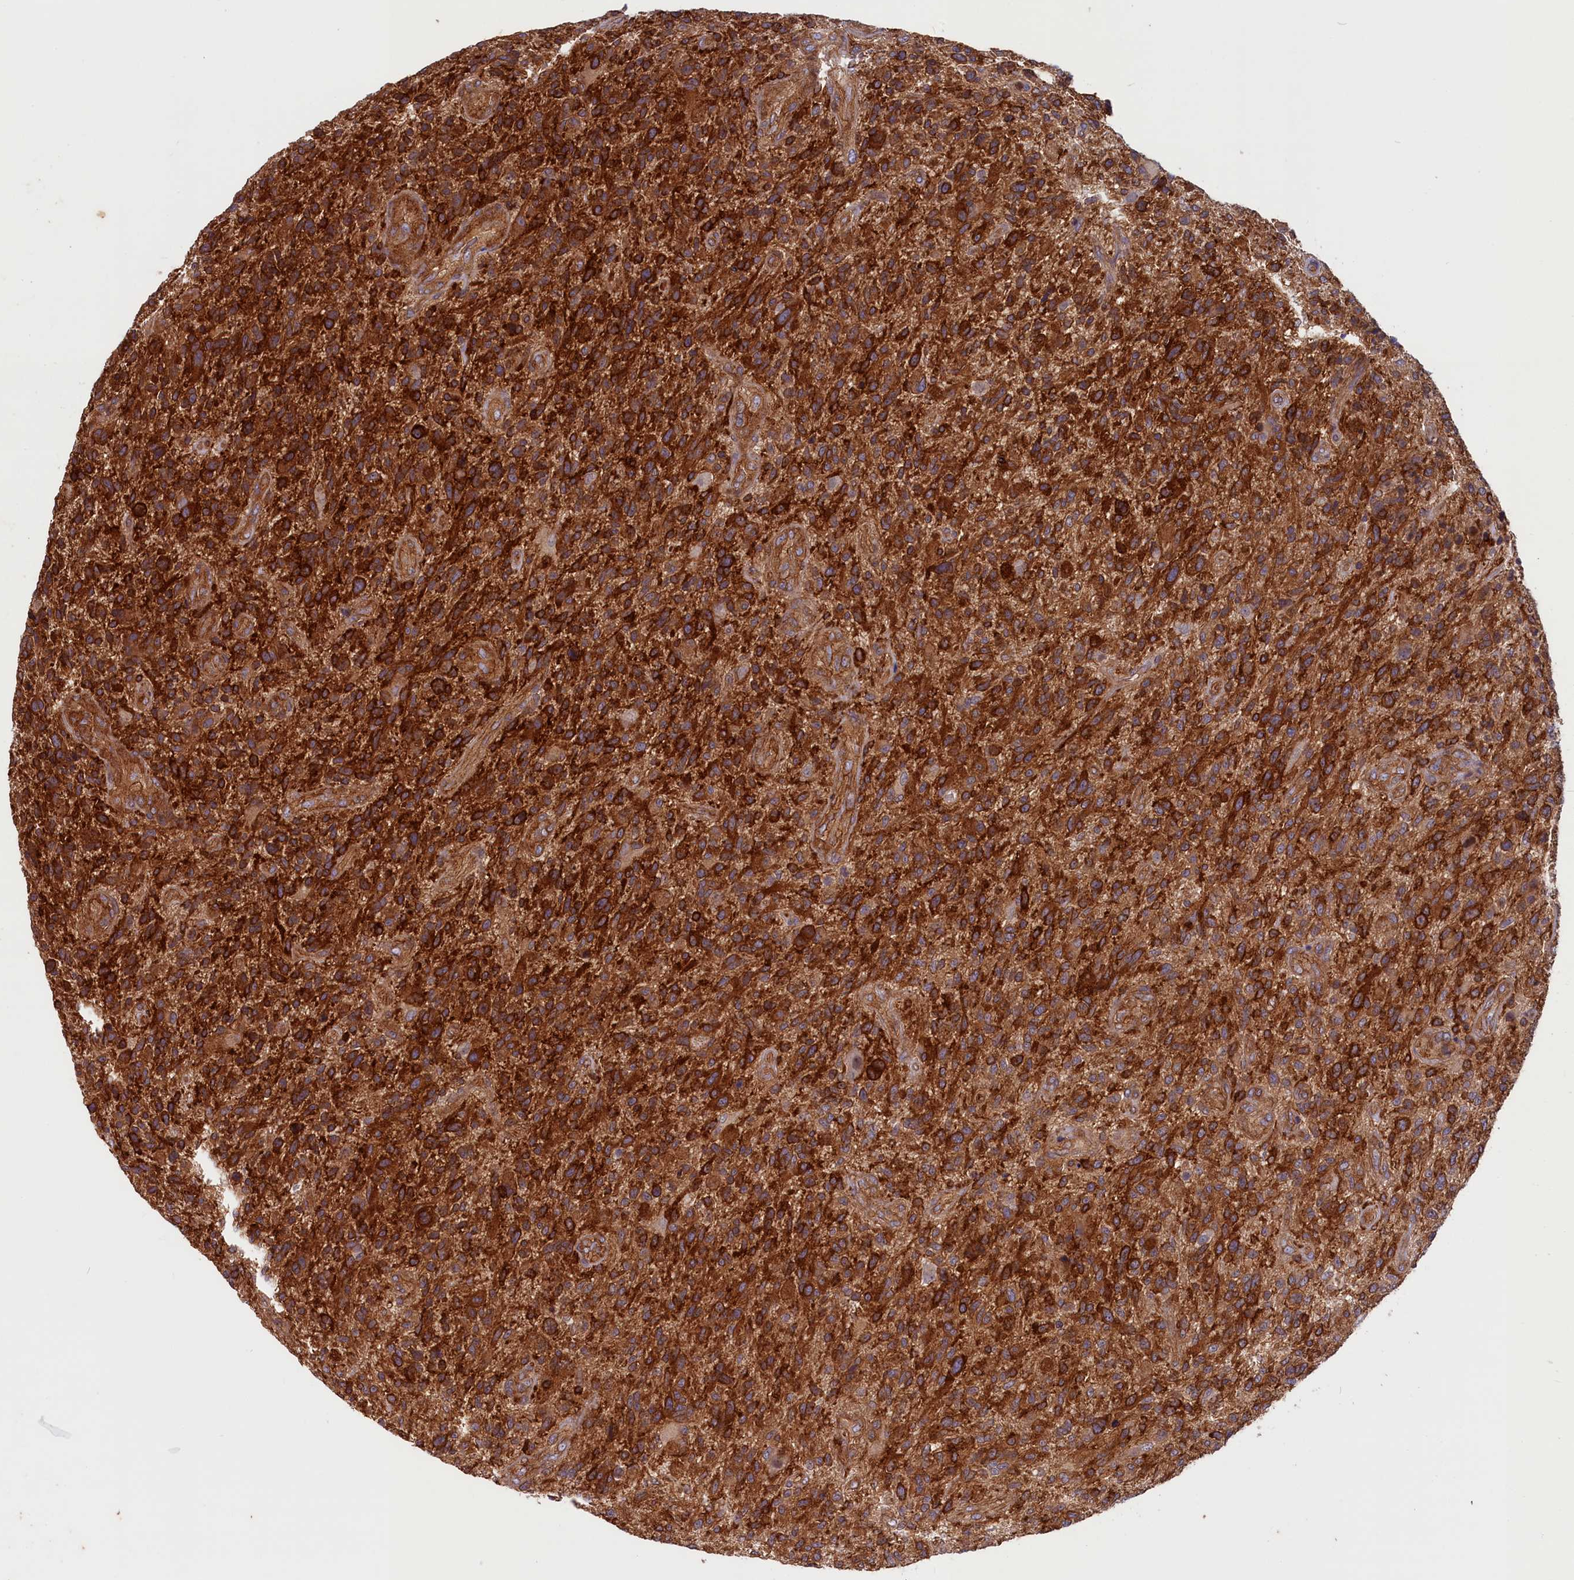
{"staining": {"intensity": "strong", "quantity": ">75%", "location": "cytoplasmic/membranous"}, "tissue": "glioma", "cell_type": "Tumor cells", "image_type": "cancer", "snomed": [{"axis": "morphology", "description": "Glioma, malignant, High grade"}, {"axis": "topography", "description": "Brain"}], "caption": "Glioma stained with a brown dye reveals strong cytoplasmic/membranous positive positivity in approximately >75% of tumor cells.", "gene": "MYO9B", "patient": {"sex": "male", "age": 47}}